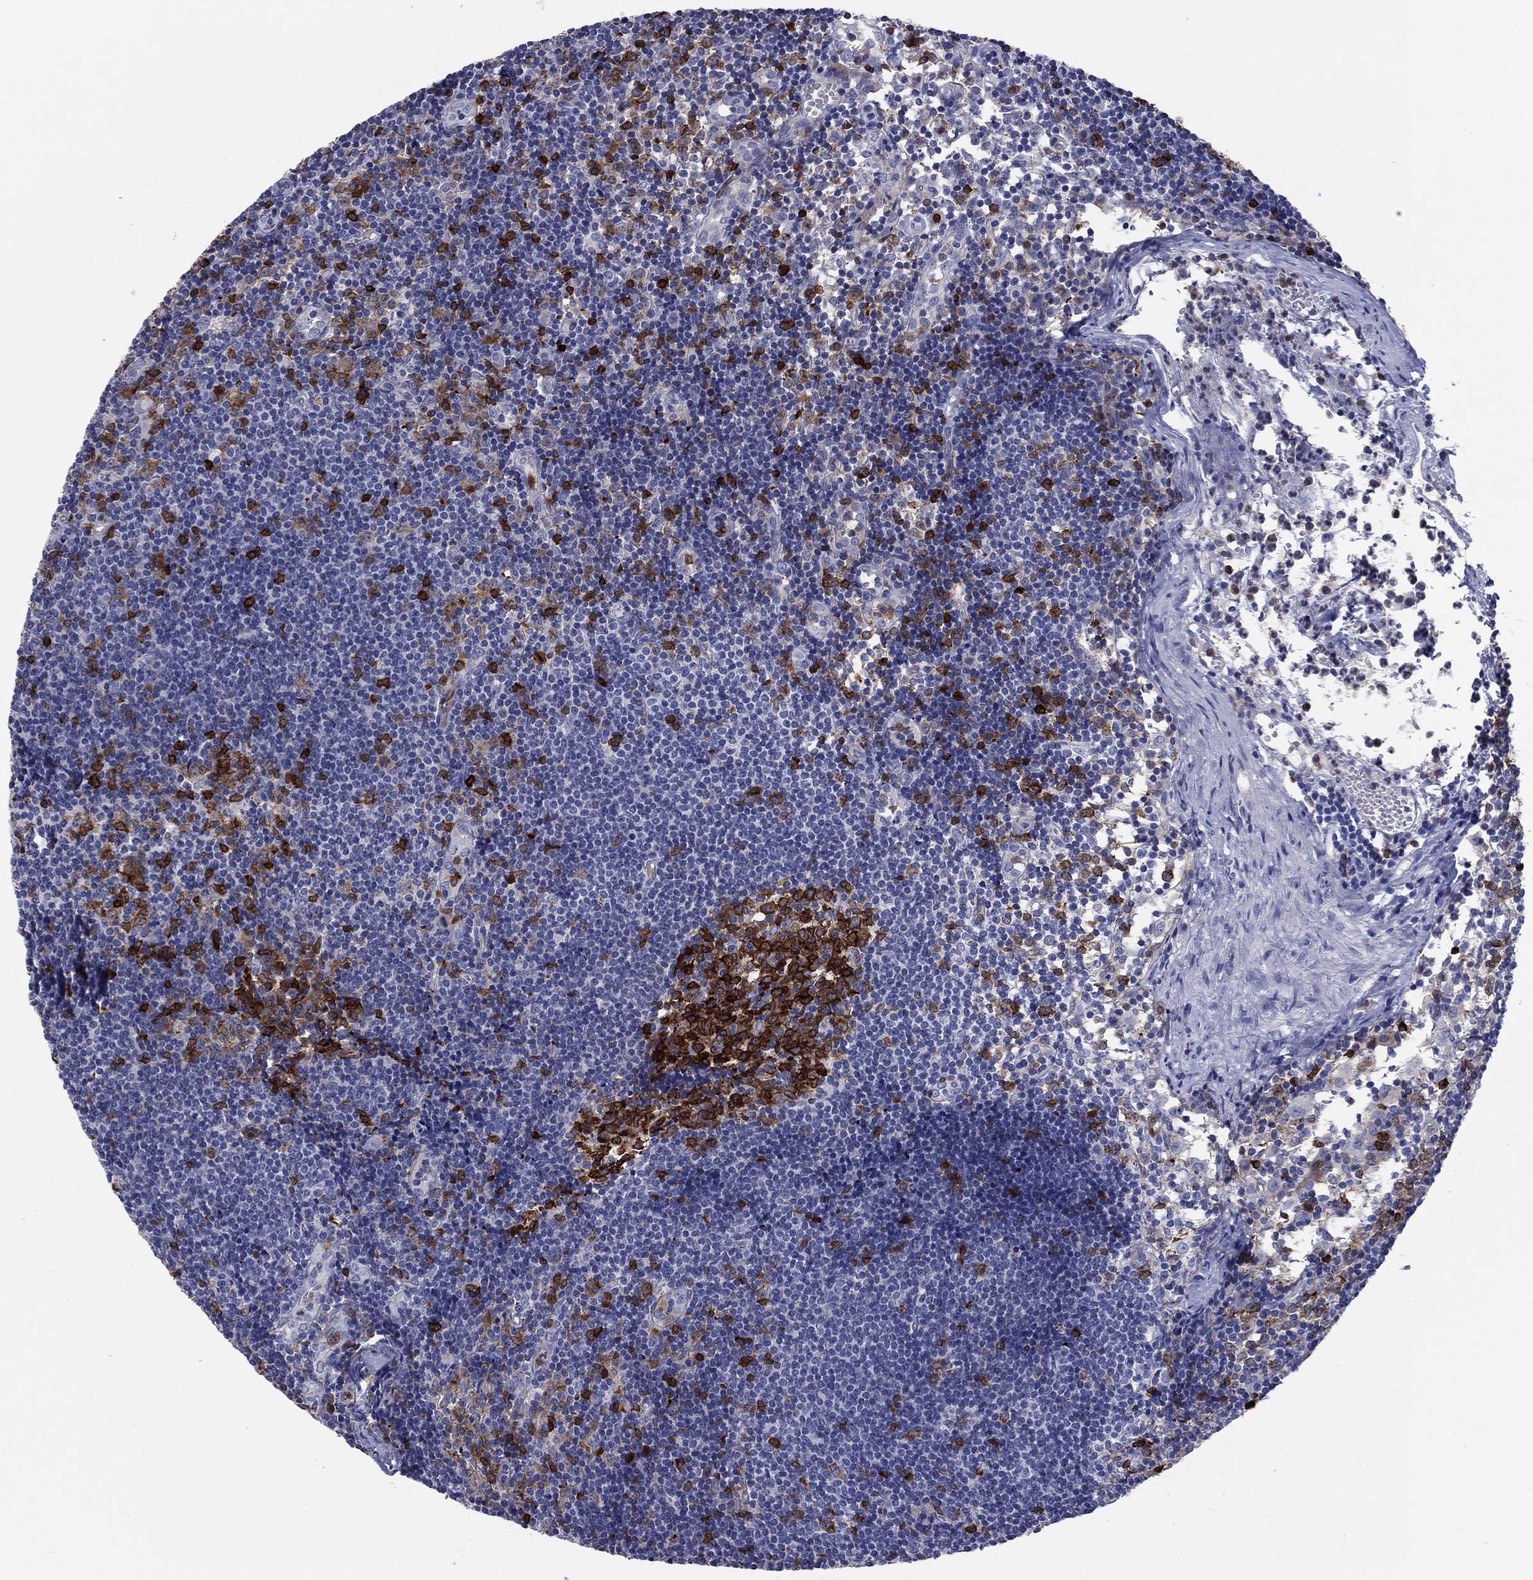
{"staining": {"intensity": "strong", "quantity": ">75%", "location": "cytoplasmic/membranous"}, "tissue": "lymph node", "cell_type": "Germinal center cells", "image_type": "normal", "snomed": [{"axis": "morphology", "description": "Normal tissue, NOS"}, {"axis": "topography", "description": "Lymph node"}], "caption": "Immunohistochemistry of unremarkable lymph node demonstrates high levels of strong cytoplasmic/membranous staining in about >75% of germinal center cells. The protein is shown in brown color, while the nuclei are stained blue.", "gene": "STMN1", "patient": {"sex": "female", "age": 52}}